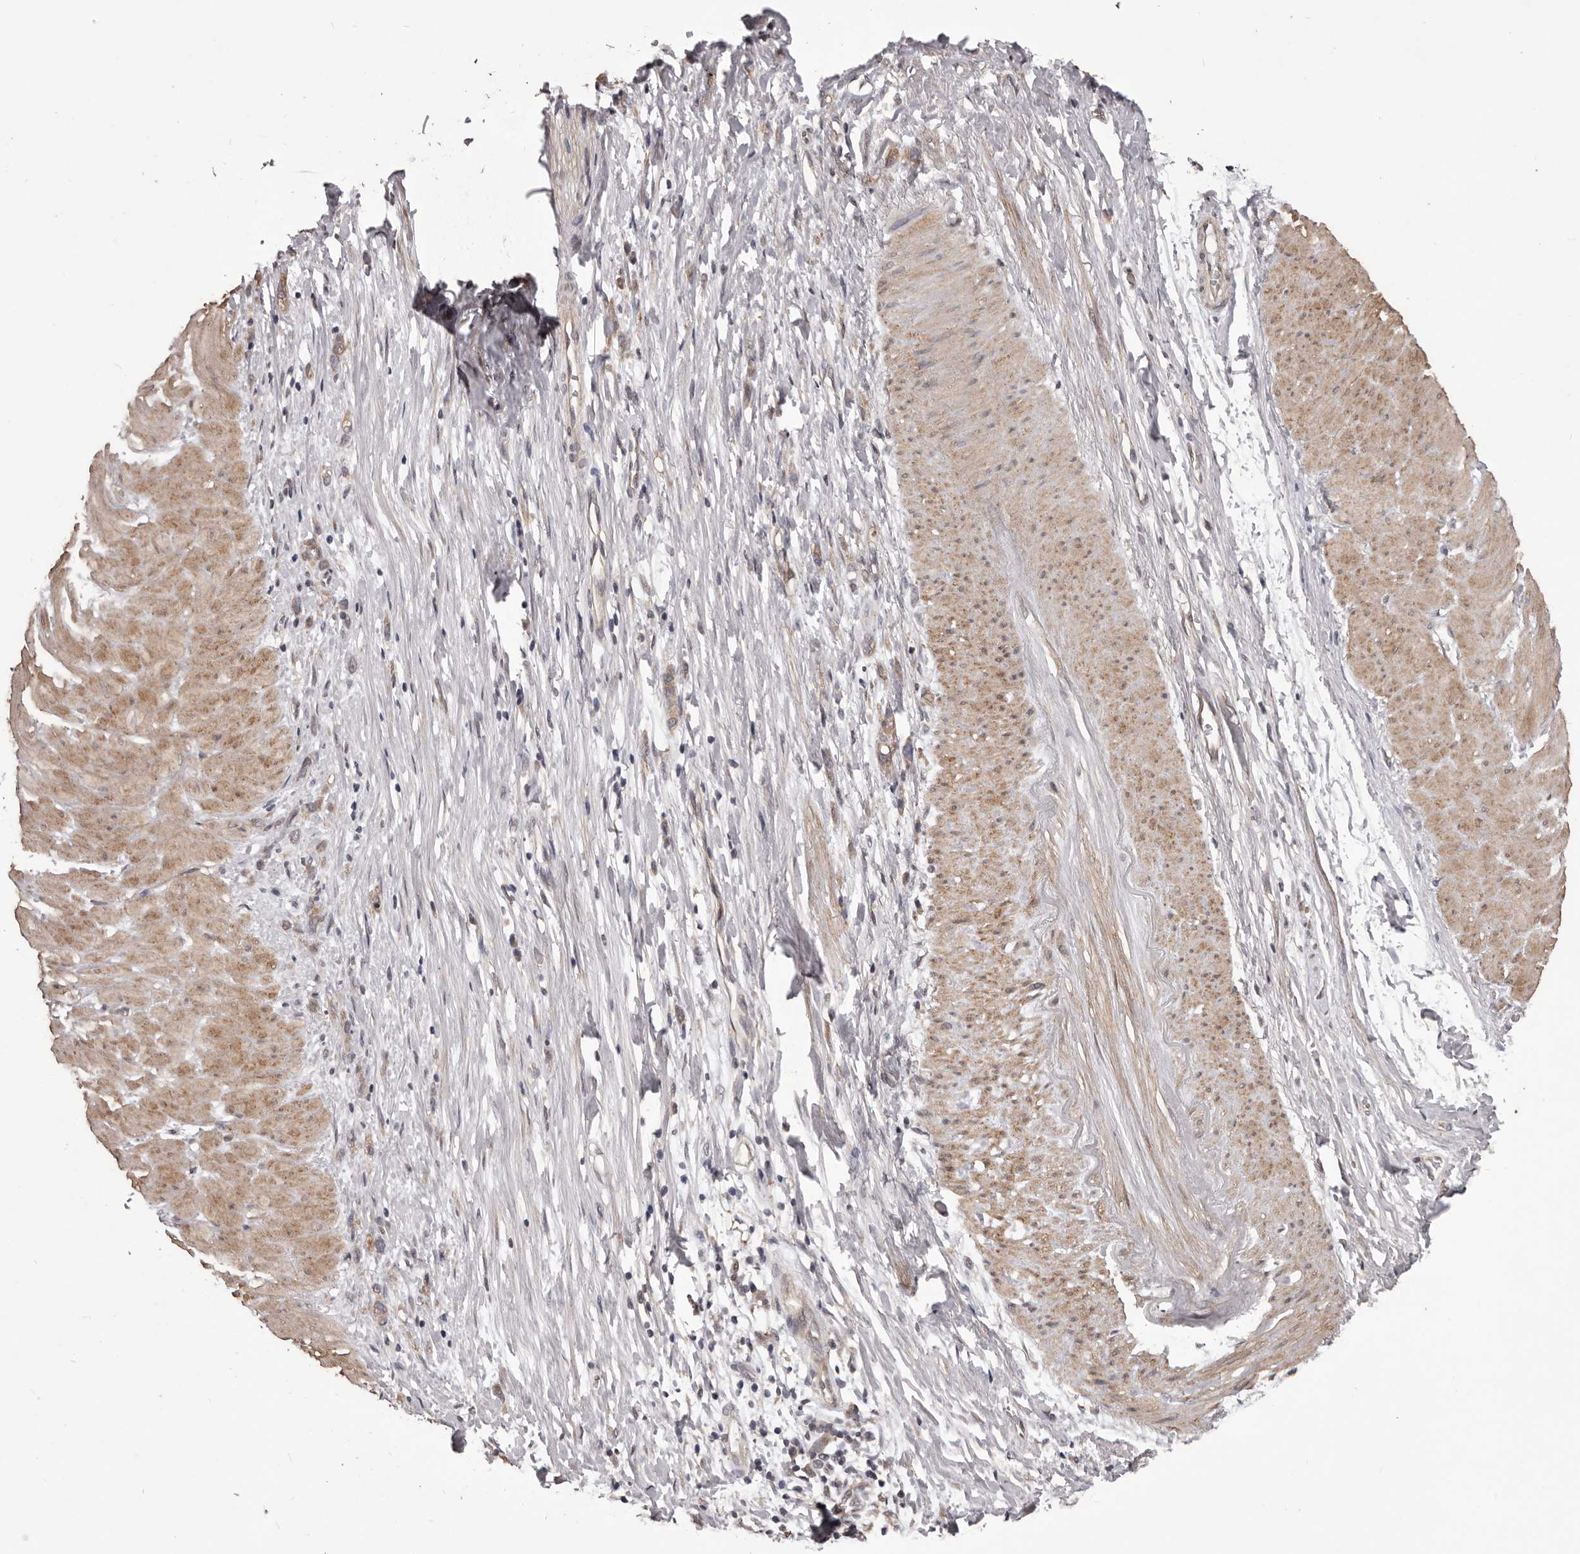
{"staining": {"intensity": "weak", "quantity": "25%-75%", "location": "cytoplasmic/membranous"}, "tissue": "stomach cancer", "cell_type": "Tumor cells", "image_type": "cancer", "snomed": [{"axis": "morphology", "description": "Adenocarcinoma, NOS"}, {"axis": "topography", "description": "Stomach"}], "caption": "Immunohistochemistry (IHC) of stomach cancer shows low levels of weak cytoplasmic/membranous positivity in approximately 25%-75% of tumor cells.", "gene": "CELF3", "patient": {"sex": "female", "age": 76}}